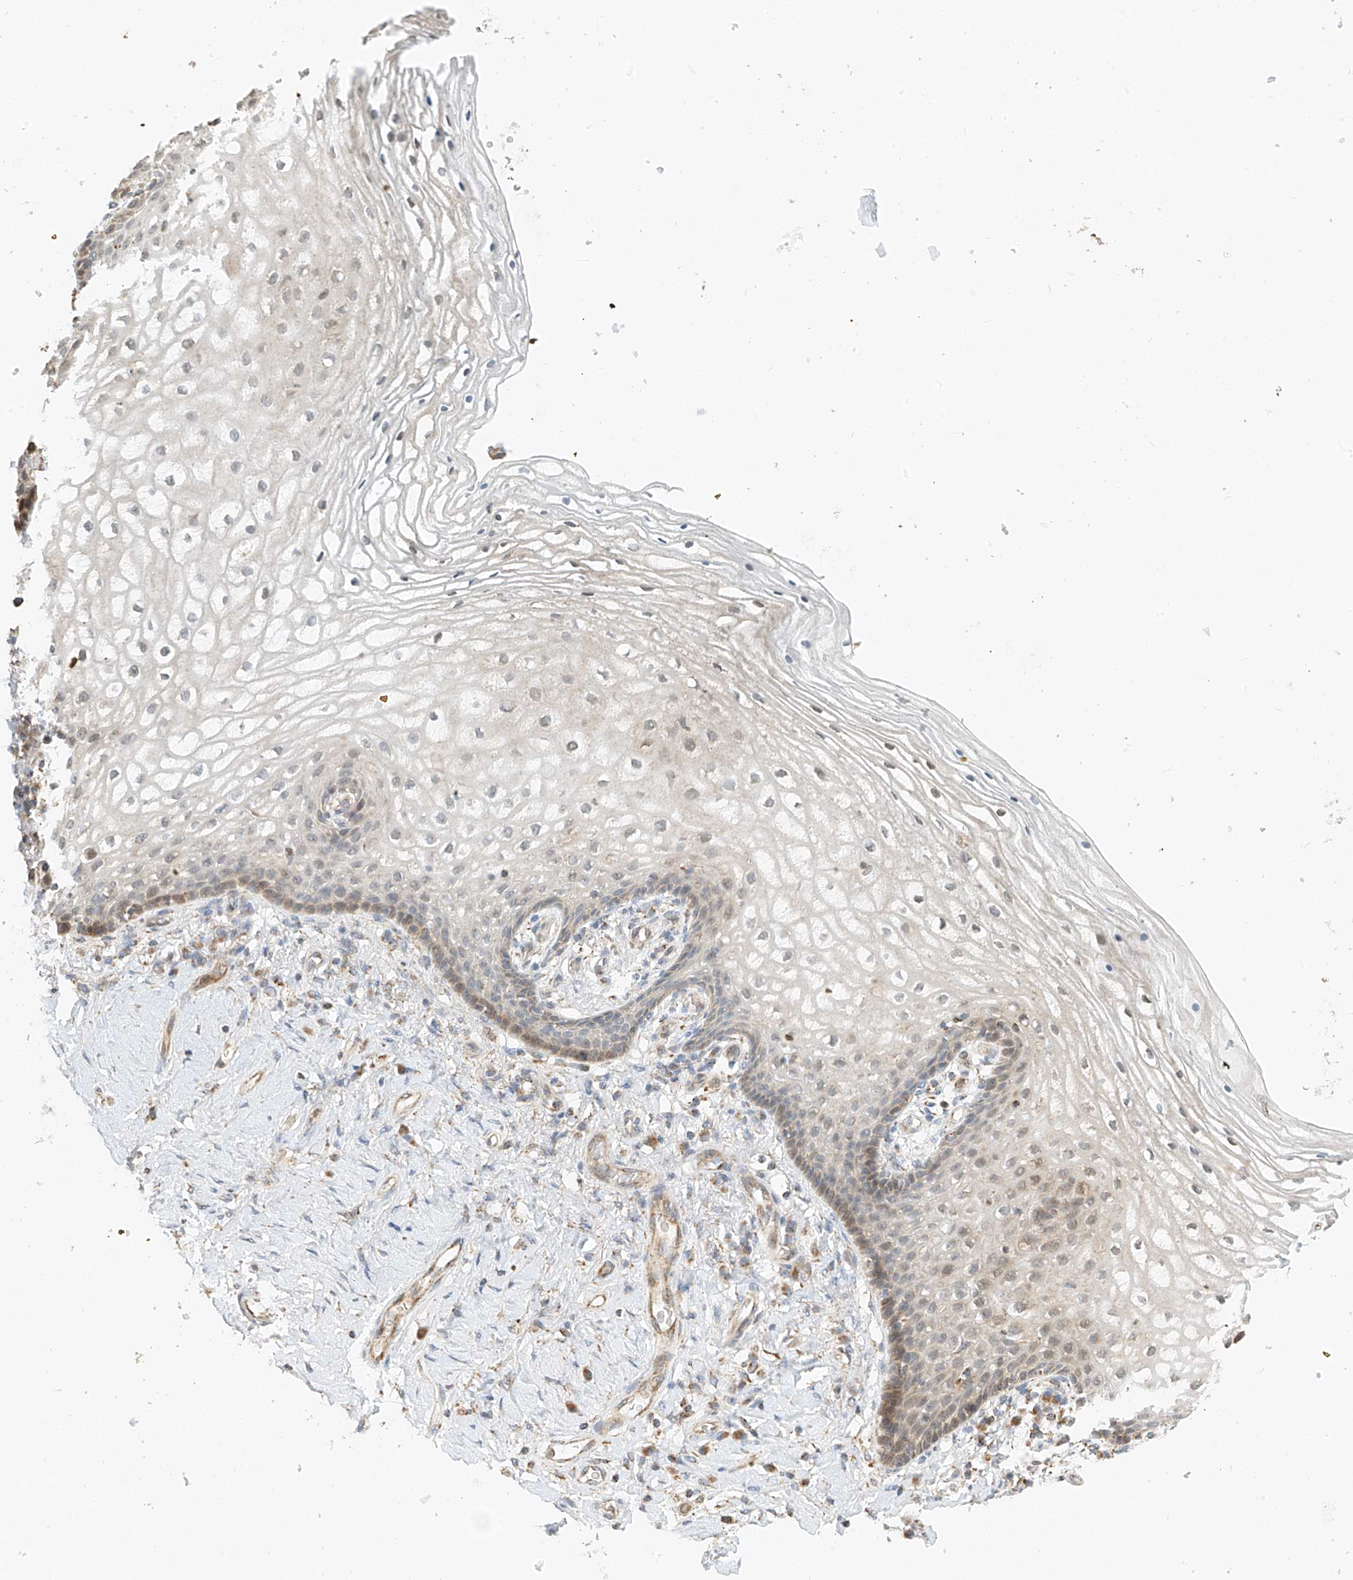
{"staining": {"intensity": "moderate", "quantity": "25%-75%", "location": "cytoplasmic/membranous"}, "tissue": "vagina", "cell_type": "Squamous epithelial cells", "image_type": "normal", "snomed": [{"axis": "morphology", "description": "Normal tissue, NOS"}, {"axis": "topography", "description": "Vagina"}], "caption": "This micrograph exhibits immunohistochemistry staining of normal vagina, with medium moderate cytoplasmic/membranous expression in approximately 25%-75% of squamous epithelial cells.", "gene": "YIPF7", "patient": {"sex": "female", "age": 60}}